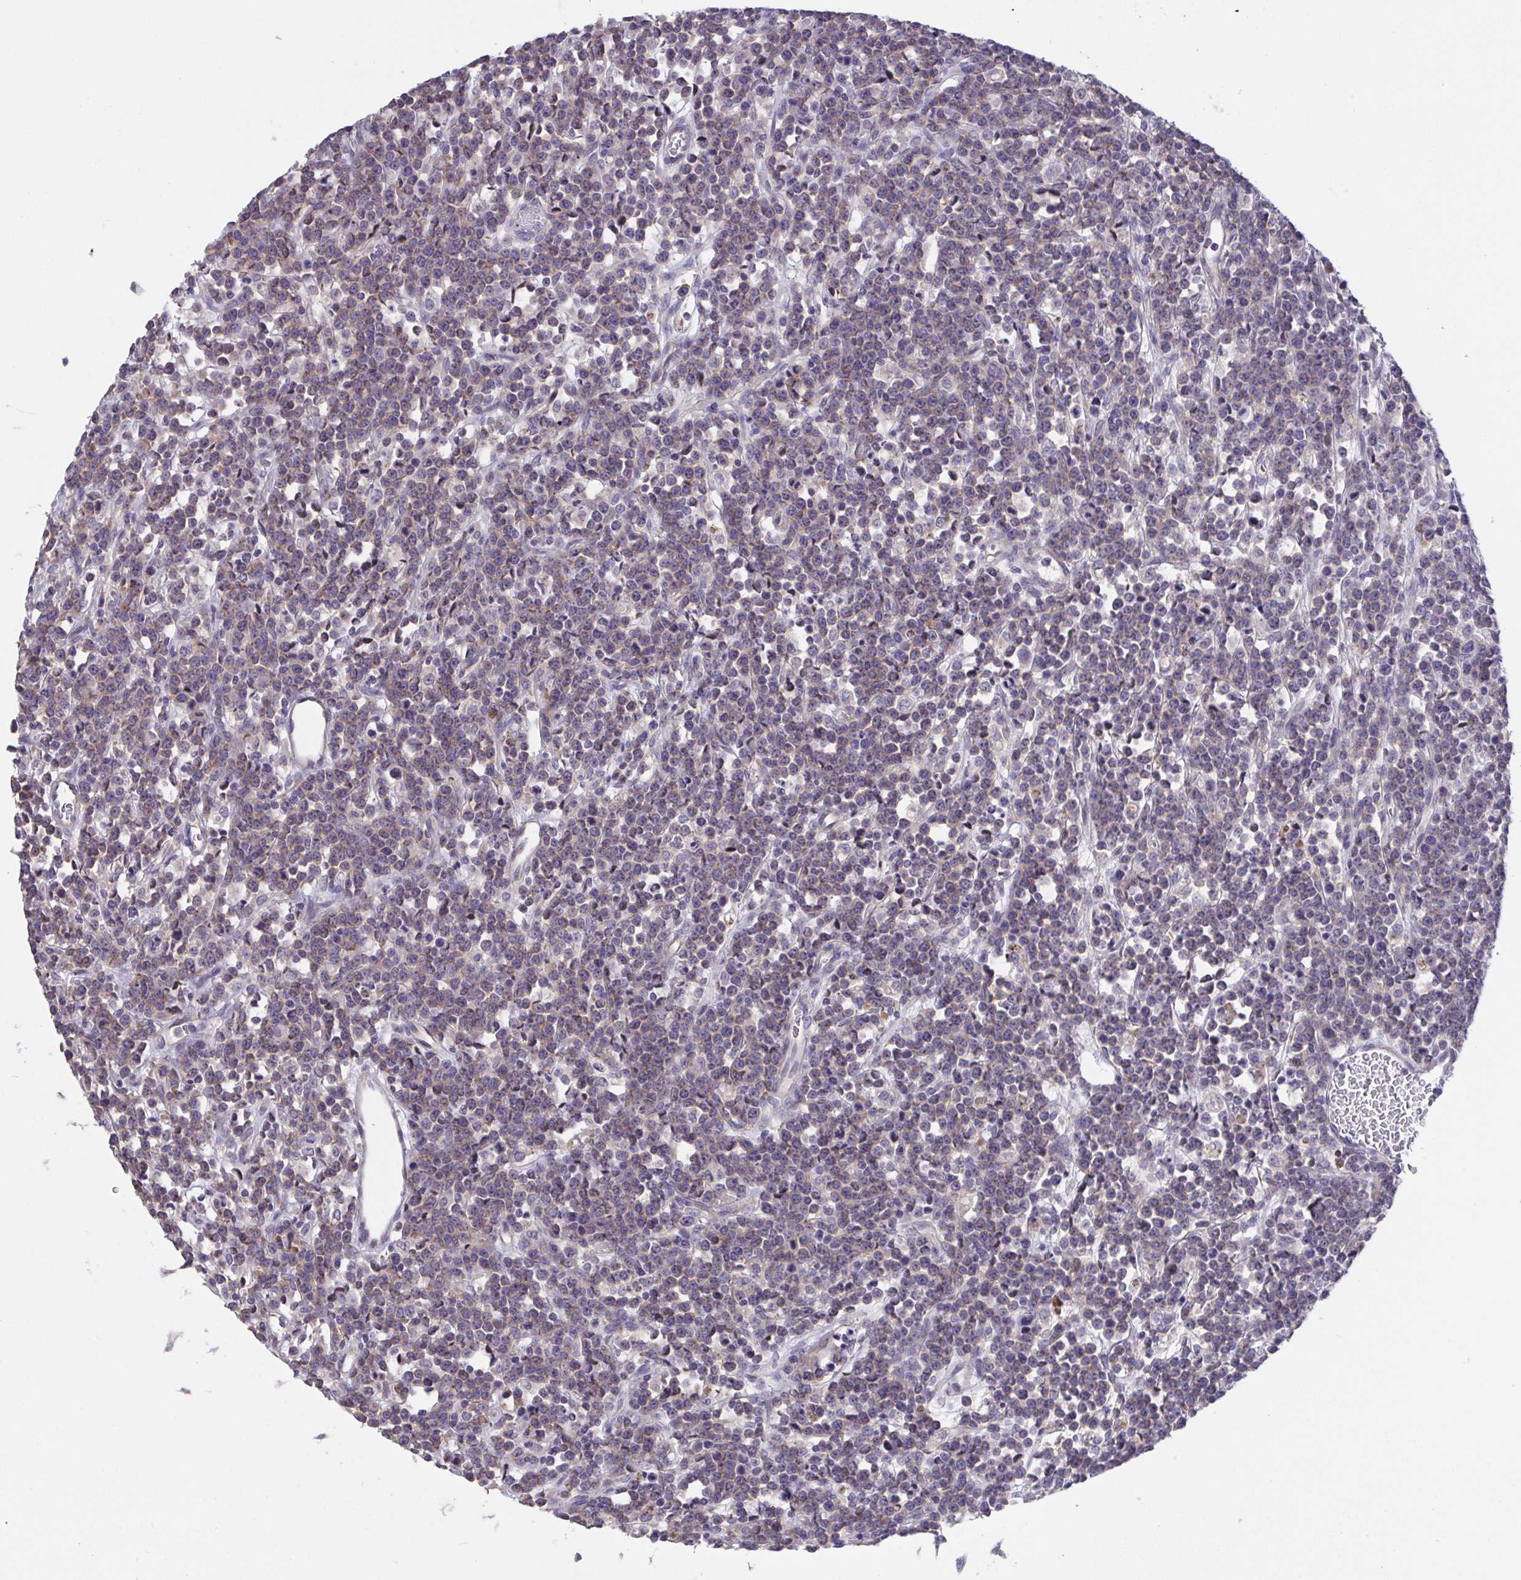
{"staining": {"intensity": "negative", "quantity": "none", "location": "none"}, "tissue": "lymphoma", "cell_type": "Tumor cells", "image_type": "cancer", "snomed": [{"axis": "morphology", "description": "Malignant lymphoma, non-Hodgkin's type, High grade"}, {"axis": "topography", "description": "Ovary"}], "caption": "Protein analysis of high-grade malignant lymphoma, non-Hodgkin's type displays no significant expression in tumor cells.", "gene": "RHOXF1", "patient": {"sex": "female", "age": 56}}